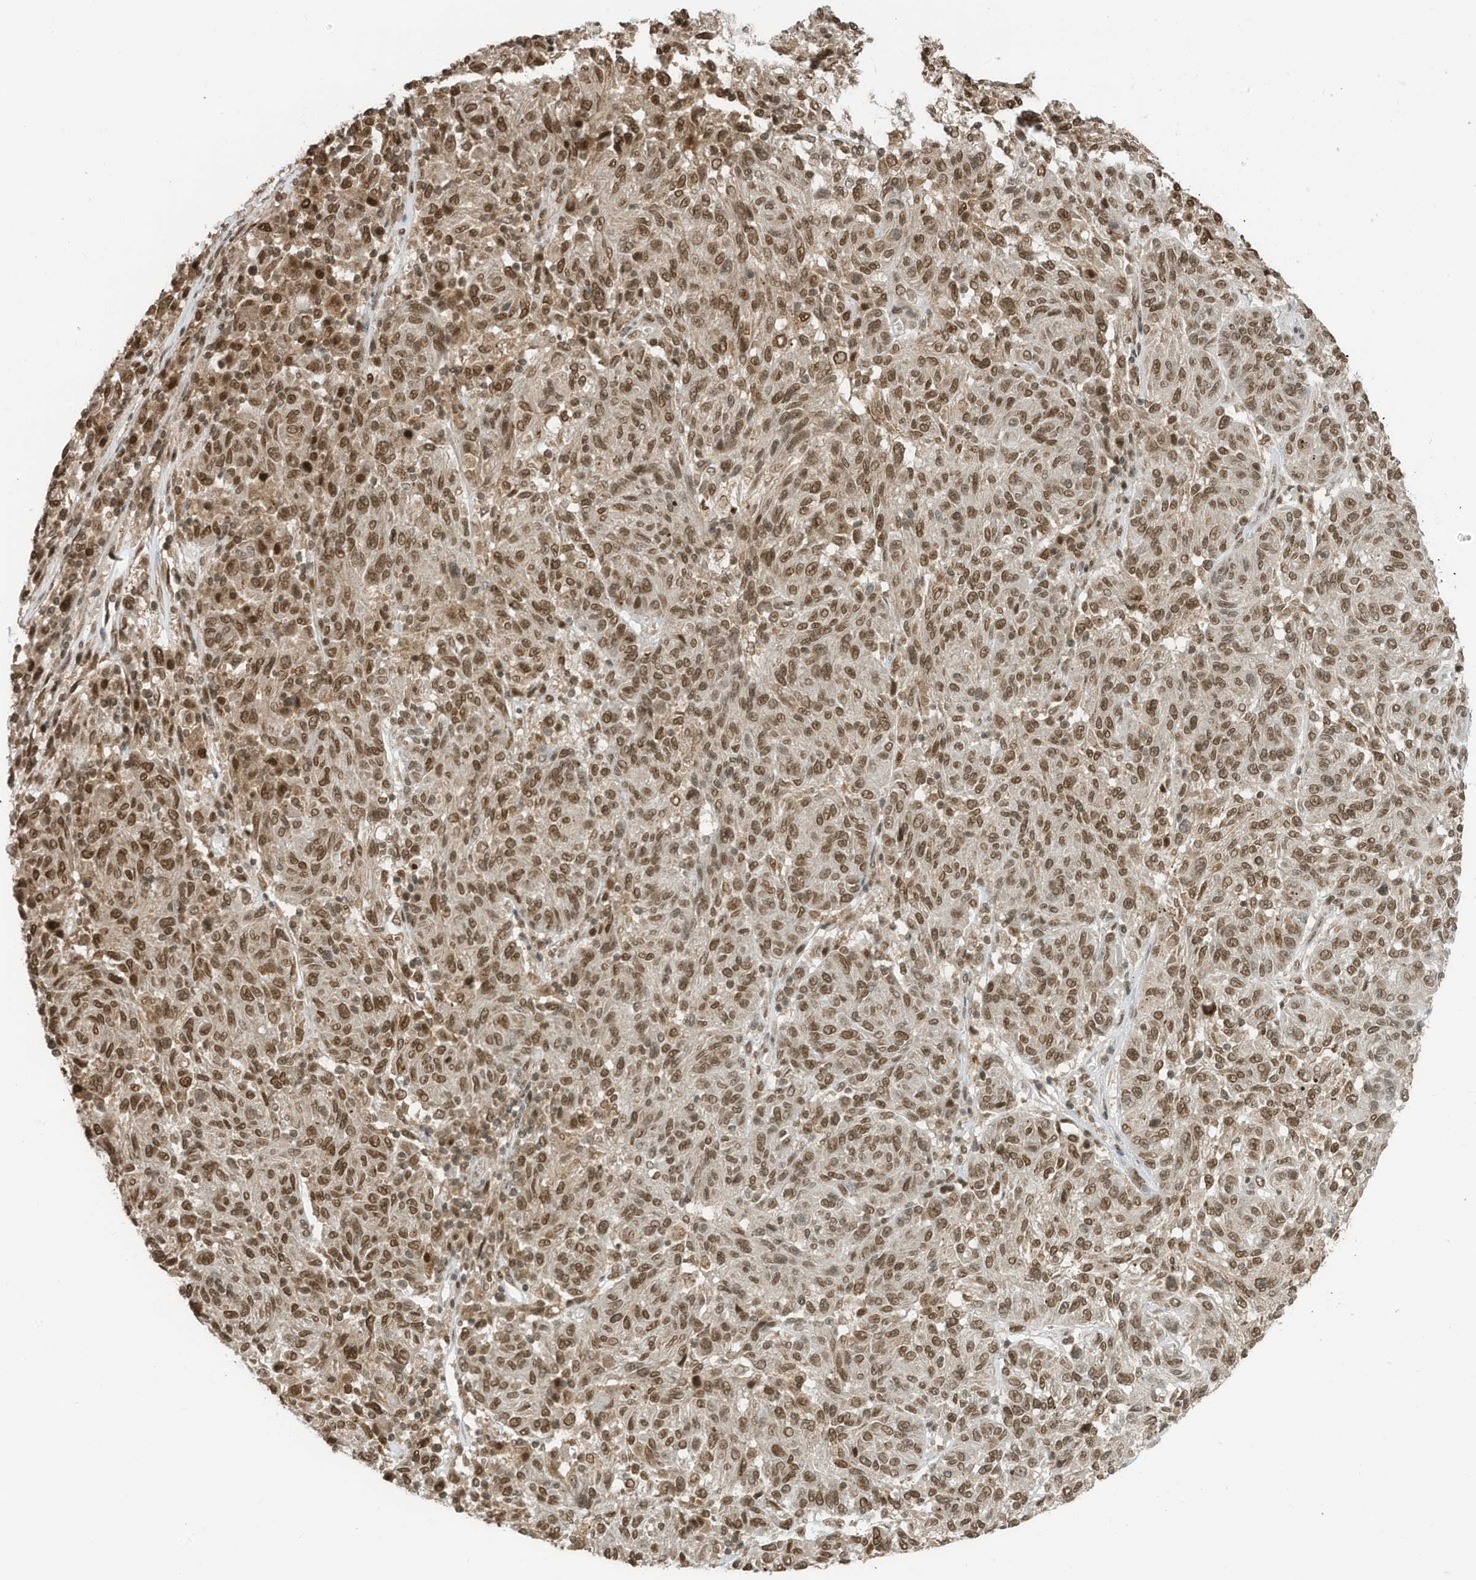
{"staining": {"intensity": "moderate", "quantity": ">75%", "location": "nuclear"}, "tissue": "melanoma", "cell_type": "Tumor cells", "image_type": "cancer", "snomed": [{"axis": "morphology", "description": "Malignant melanoma, NOS"}, {"axis": "topography", "description": "Skin"}], "caption": "Malignant melanoma stained with a protein marker exhibits moderate staining in tumor cells.", "gene": "KPNB1", "patient": {"sex": "male", "age": 53}}